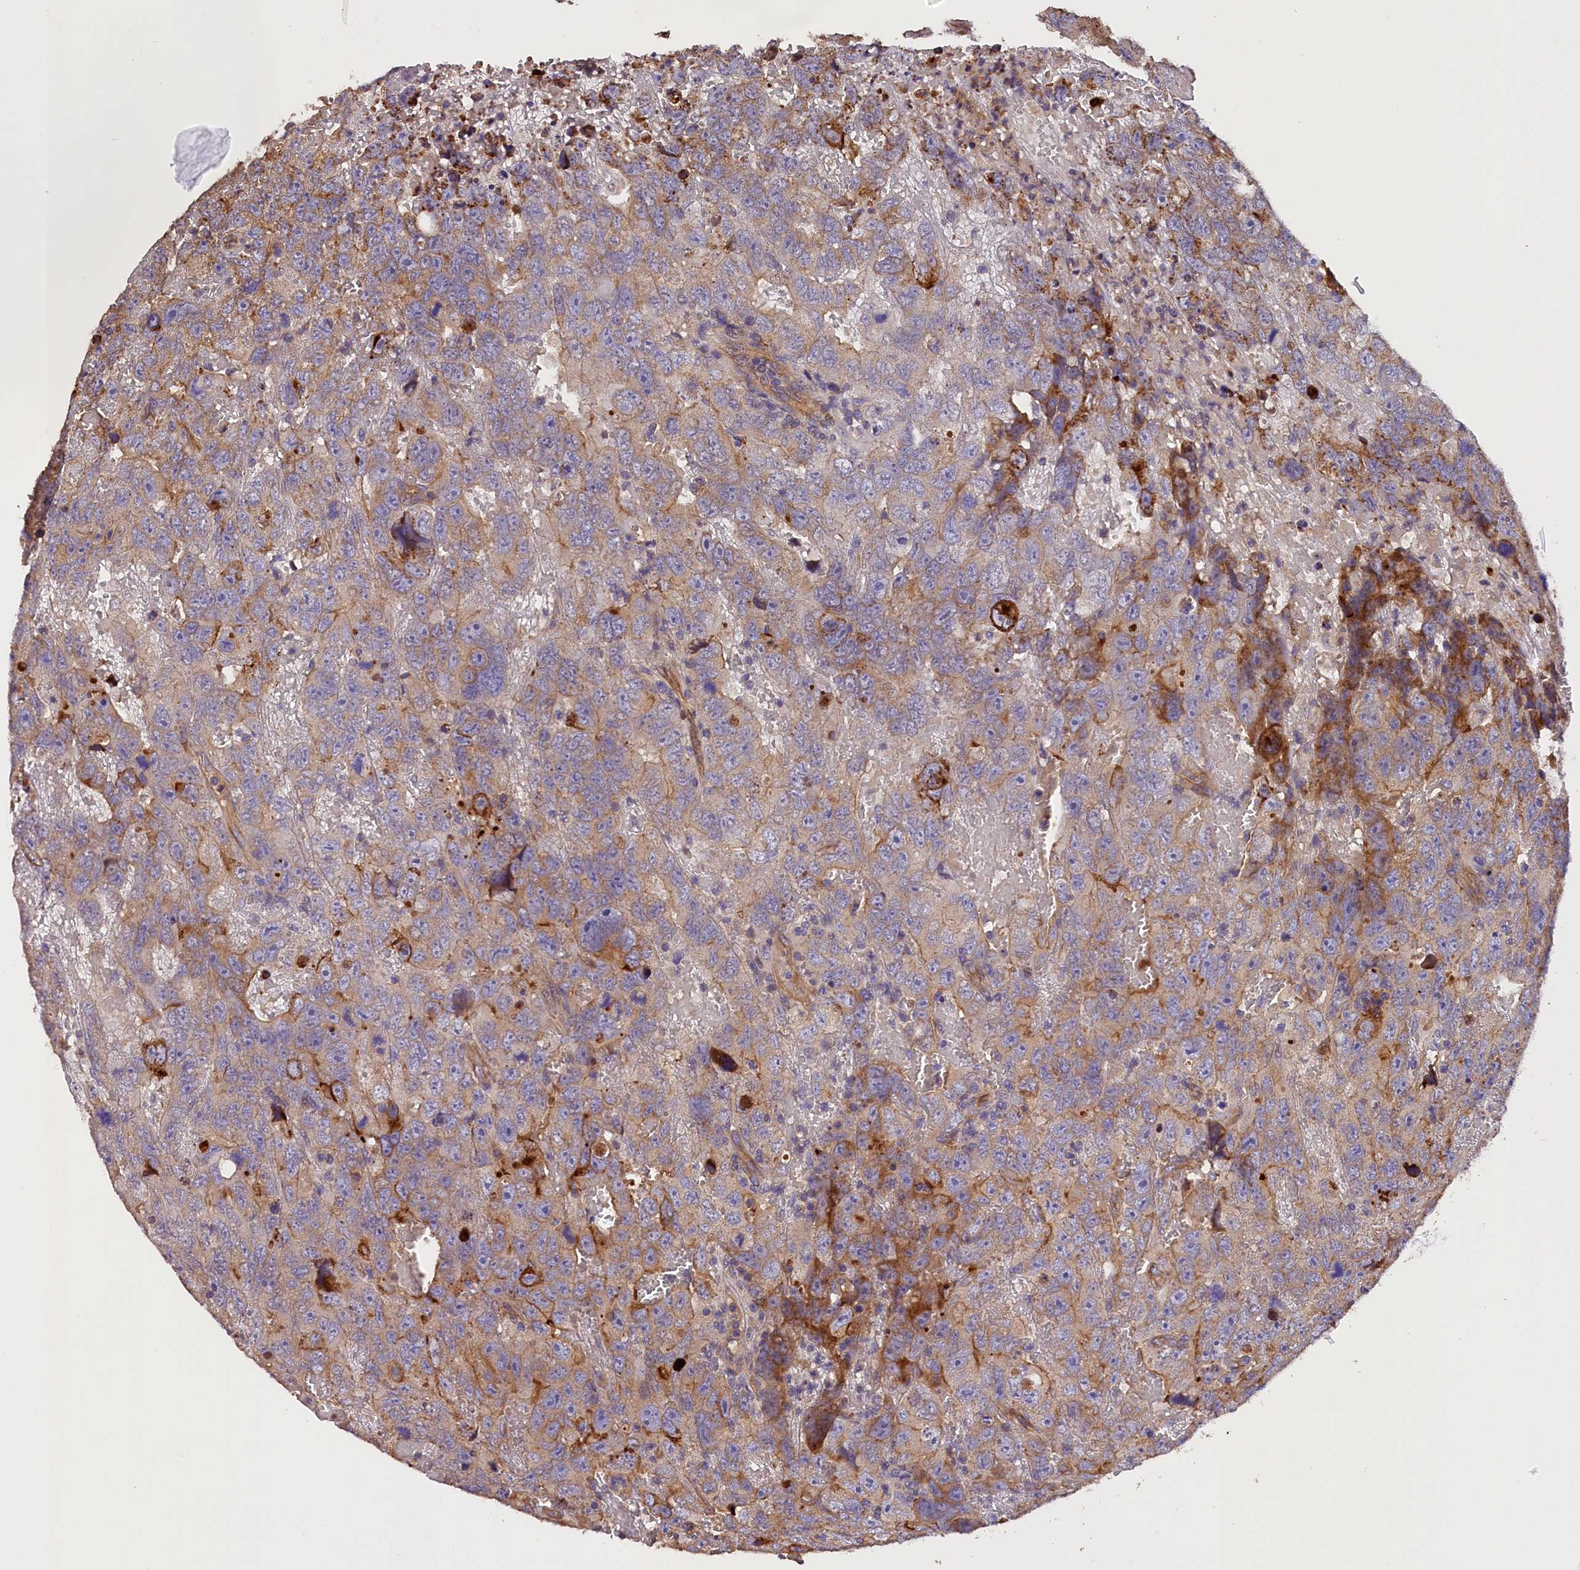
{"staining": {"intensity": "moderate", "quantity": "<25%", "location": "cytoplasmic/membranous"}, "tissue": "testis cancer", "cell_type": "Tumor cells", "image_type": "cancer", "snomed": [{"axis": "morphology", "description": "Carcinoma, Embryonal, NOS"}, {"axis": "topography", "description": "Testis"}], "caption": "Testis cancer stained for a protein (brown) exhibits moderate cytoplasmic/membranous positive staining in about <25% of tumor cells.", "gene": "ERMARD", "patient": {"sex": "male", "age": 45}}